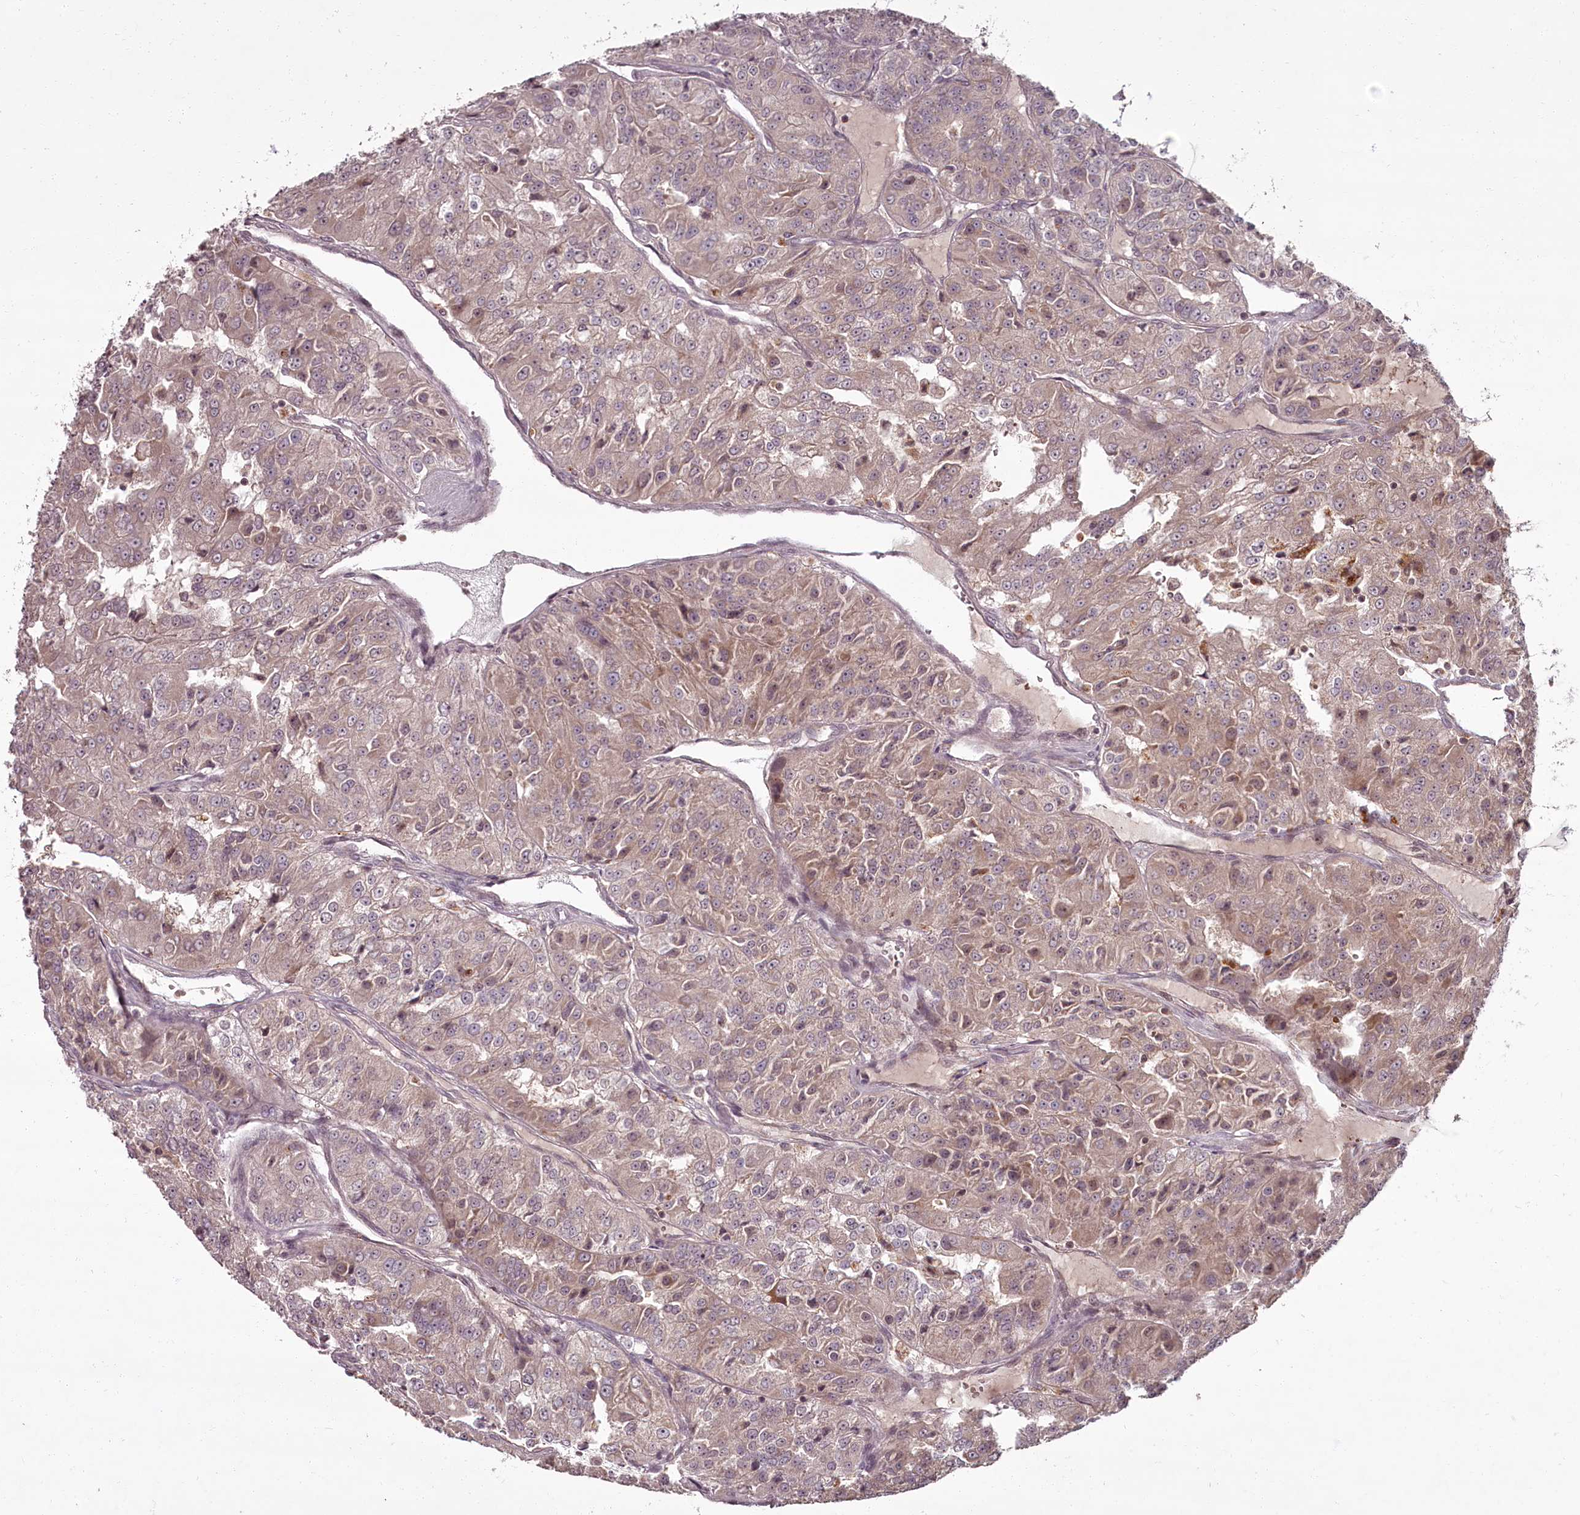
{"staining": {"intensity": "weak", "quantity": "25%-75%", "location": "cytoplasmic/membranous"}, "tissue": "renal cancer", "cell_type": "Tumor cells", "image_type": "cancer", "snomed": [{"axis": "morphology", "description": "Adenocarcinoma, NOS"}, {"axis": "topography", "description": "Kidney"}], "caption": "Protein staining of adenocarcinoma (renal) tissue displays weak cytoplasmic/membranous expression in about 25%-75% of tumor cells. (brown staining indicates protein expression, while blue staining denotes nuclei).", "gene": "PCBP2", "patient": {"sex": "female", "age": 63}}